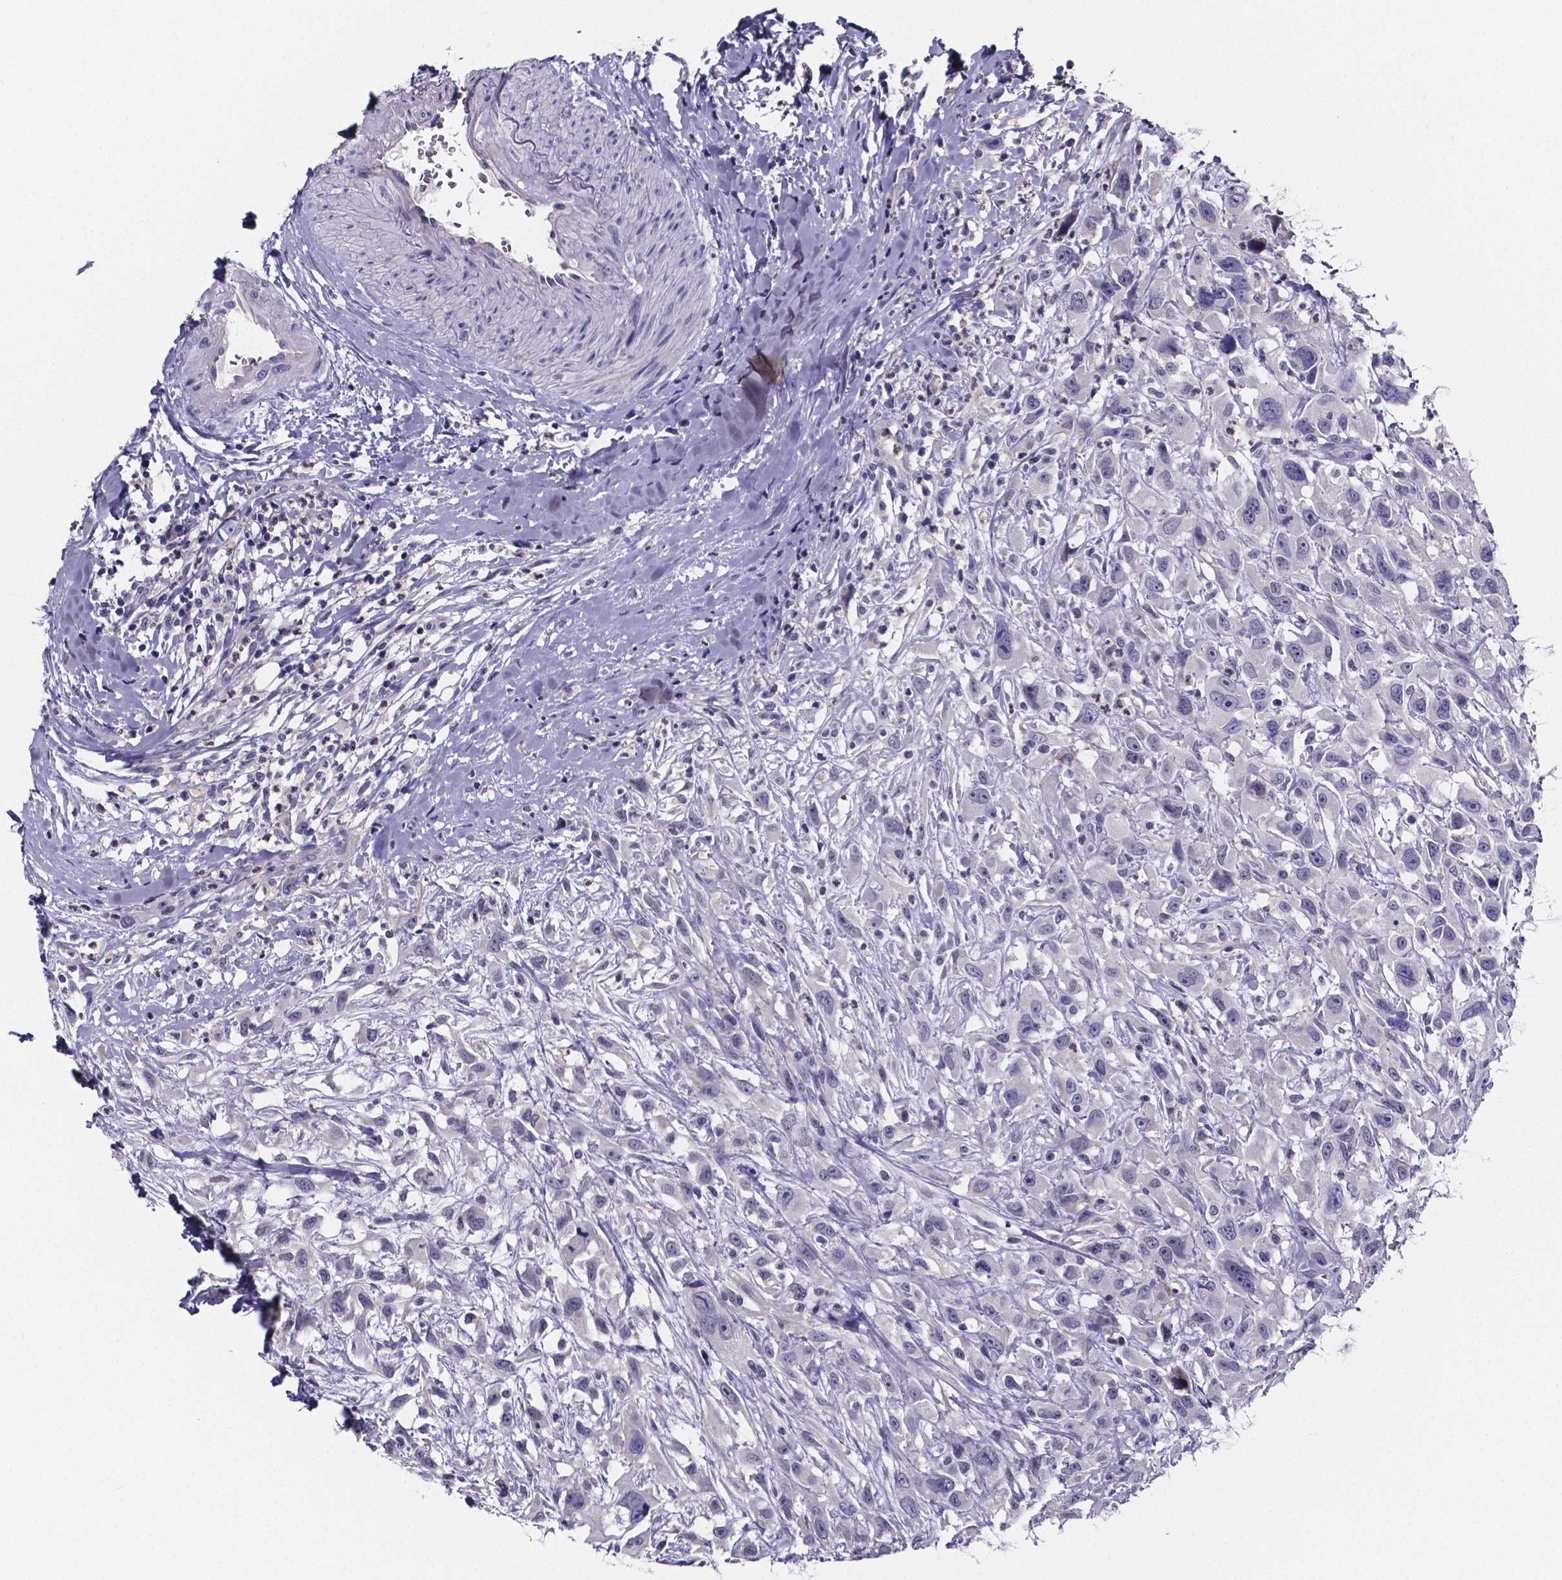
{"staining": {"intensity": "negative", "quantity": "none", "location": "none"}, "tissue": "head and neck cancer", "cell_type": "Tumor cells", "image_type": "cancer", "snomed": [{"axis": "morphology", "description": "Squamous cell carcinoma, NOS"}, {"axis": "morphology", "description": "Squamous cell carcinoma, metastatic, NOS"}, {"axis": "topography", "description": "Oral tissue"}, {"axis": "topography", "description": "Head-Neck"}], "caption": "An immunohistochemistry histopathology image of head and neck cancer (squamous cell carcinoma) is shown. There is no staining in tumor cells of head and neck cancer (squamous cell carcinoma).", "gene": "IZUMO1", "patient": {"sex": "female", "age": 85}}